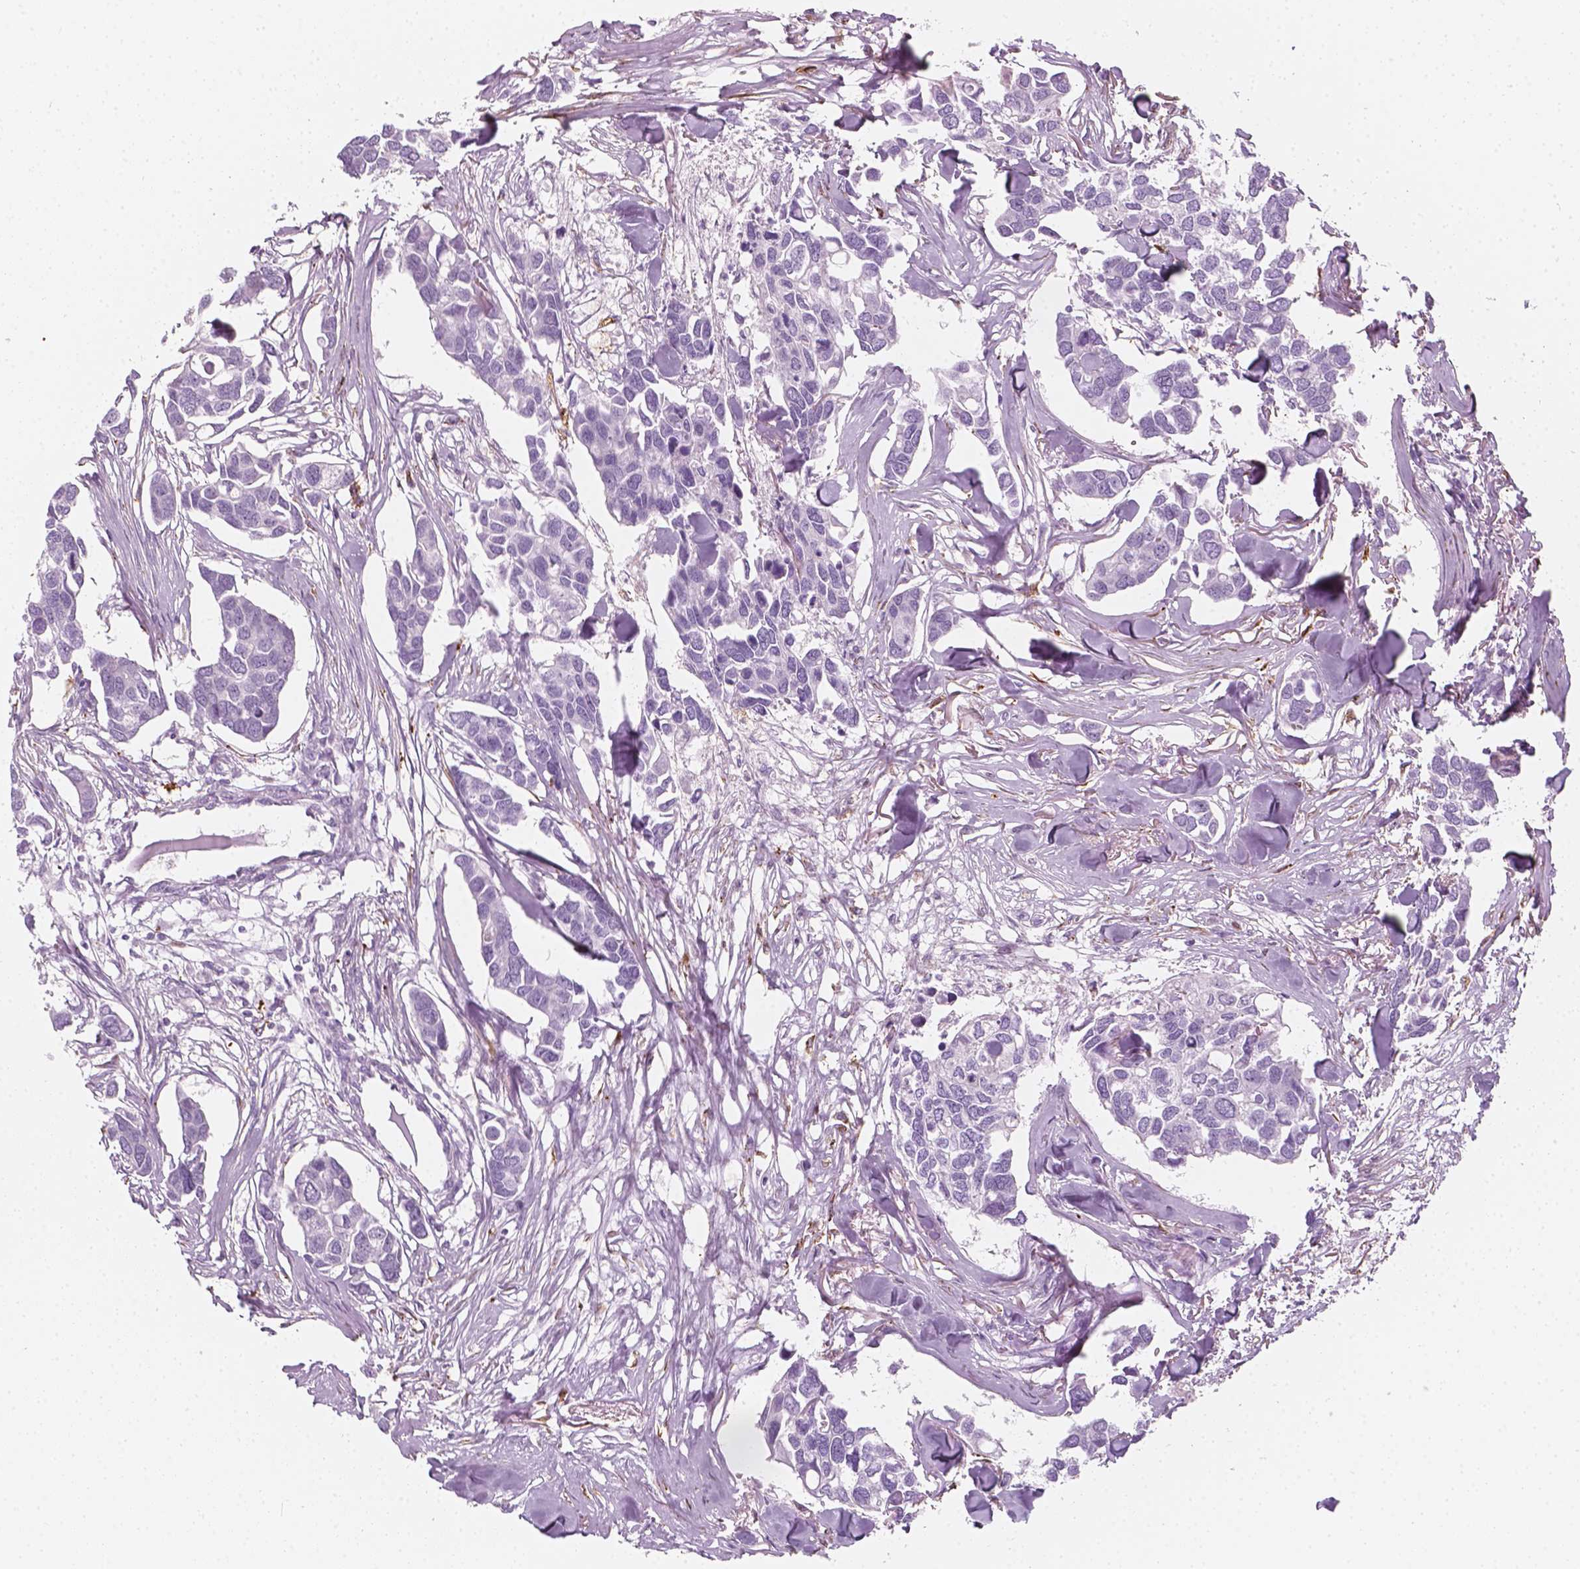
{"staining": {"intensity": "negative", "quantity": "none", "location": "none"}, "tissue": "breast cancer", "cell_type": "Tumor cells", "image_type": "cancer", "snomed": [{"axis": "morphology", "description": "Duct carcinoma"}, {"axis": "topography", "description": "Breast"}], "caption": "Intraductal carcinoma (breast) was stained to show a protein in brown. There is no significant positivity in tumor cells.", "gene": "CES1", "patient": {"sex": "female", "age": 83}}